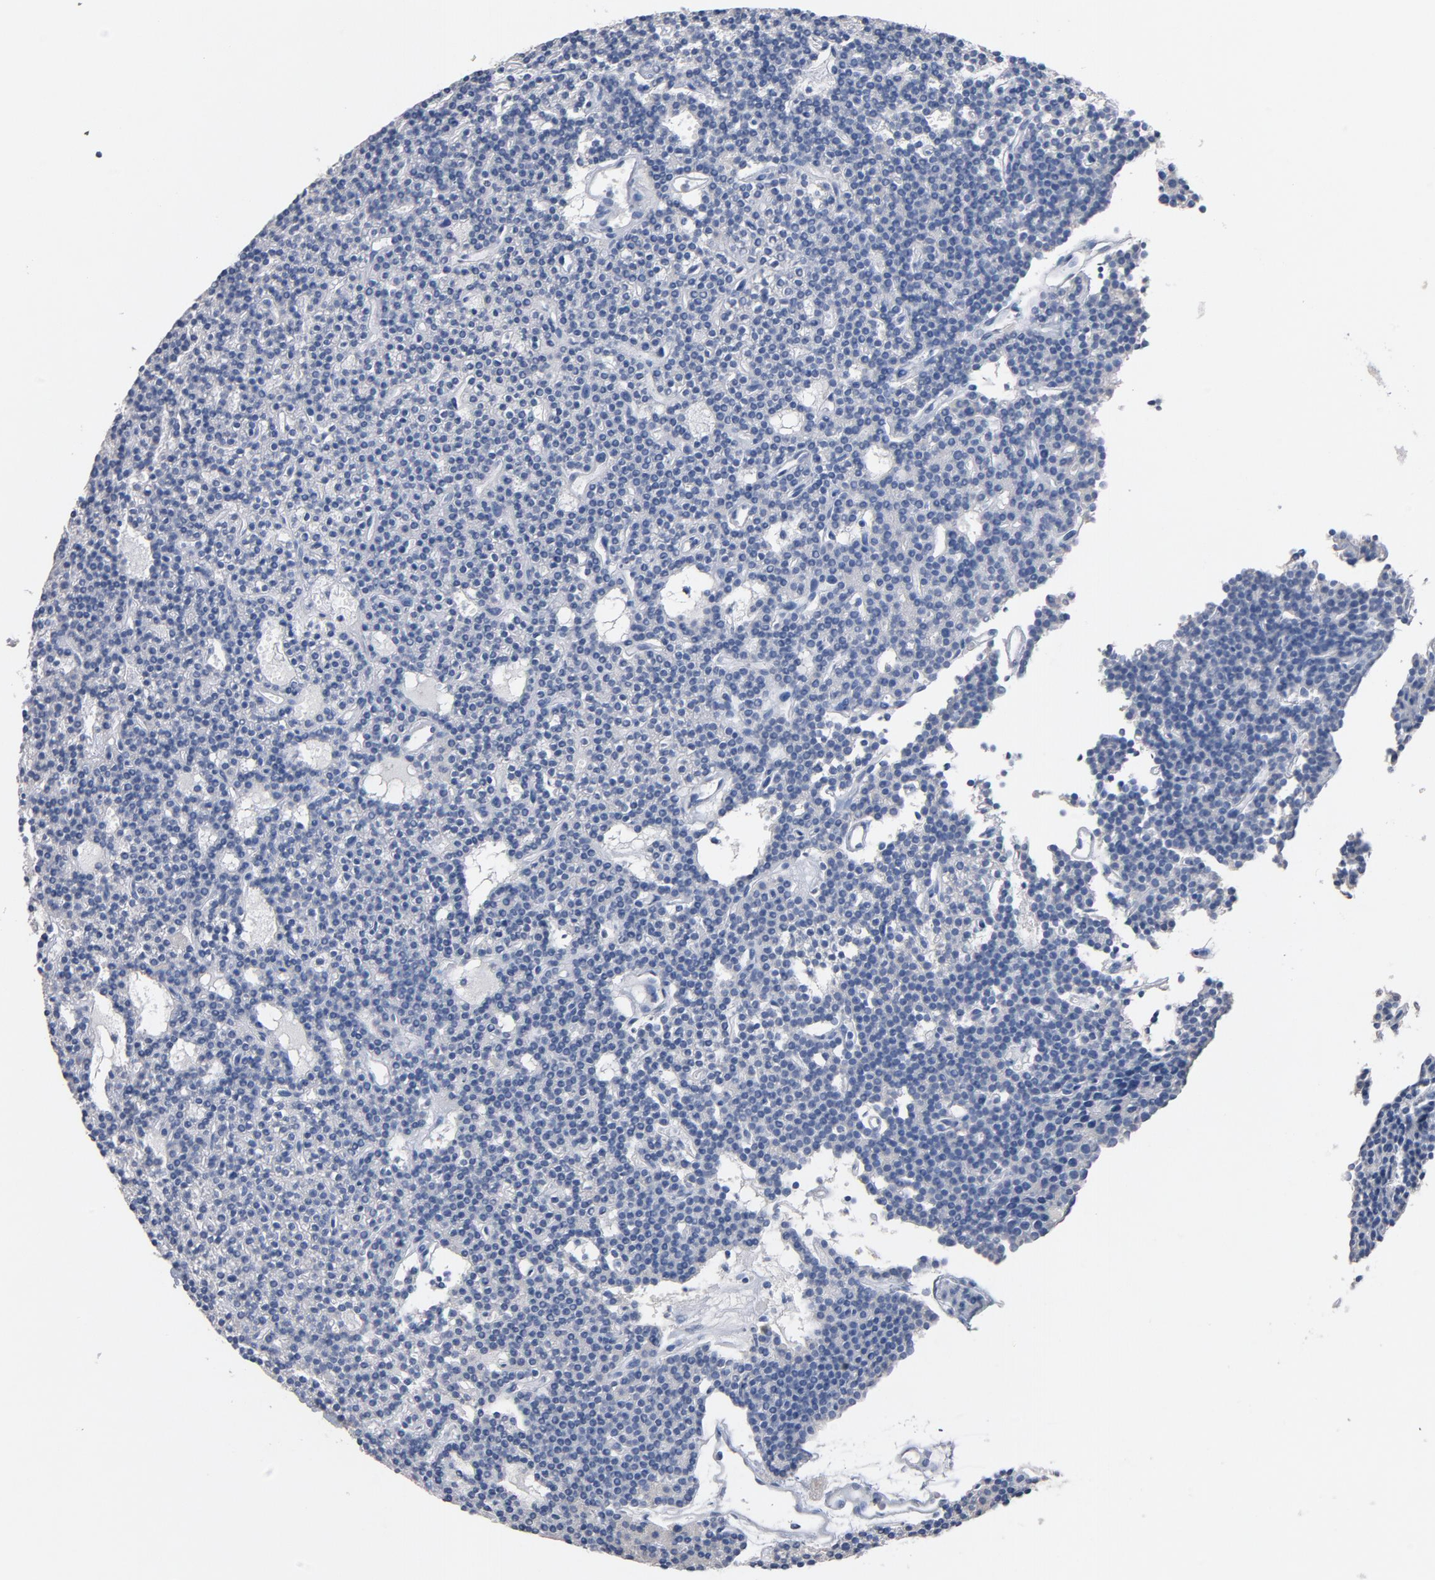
{"staining": {"intensity": "negative", "quantity": "none", "location": "none"}, "tissue": "parathyroid gland", "cell_type": "Glandular cells", "image_type": "normal", "snomed": [{"axis": "morphology", "description": "Normal tissue, NOS"}, {"axis": "topography", "description": "Parathyroid gland"}], "caption": "A high-resolution histopathology image shows IHC staining of benign parathyroid gland, which exhibits no significant staining in glandular cells.", "gene": "ZCCHC13", "patient": {"sex": "female", "age": 45}}